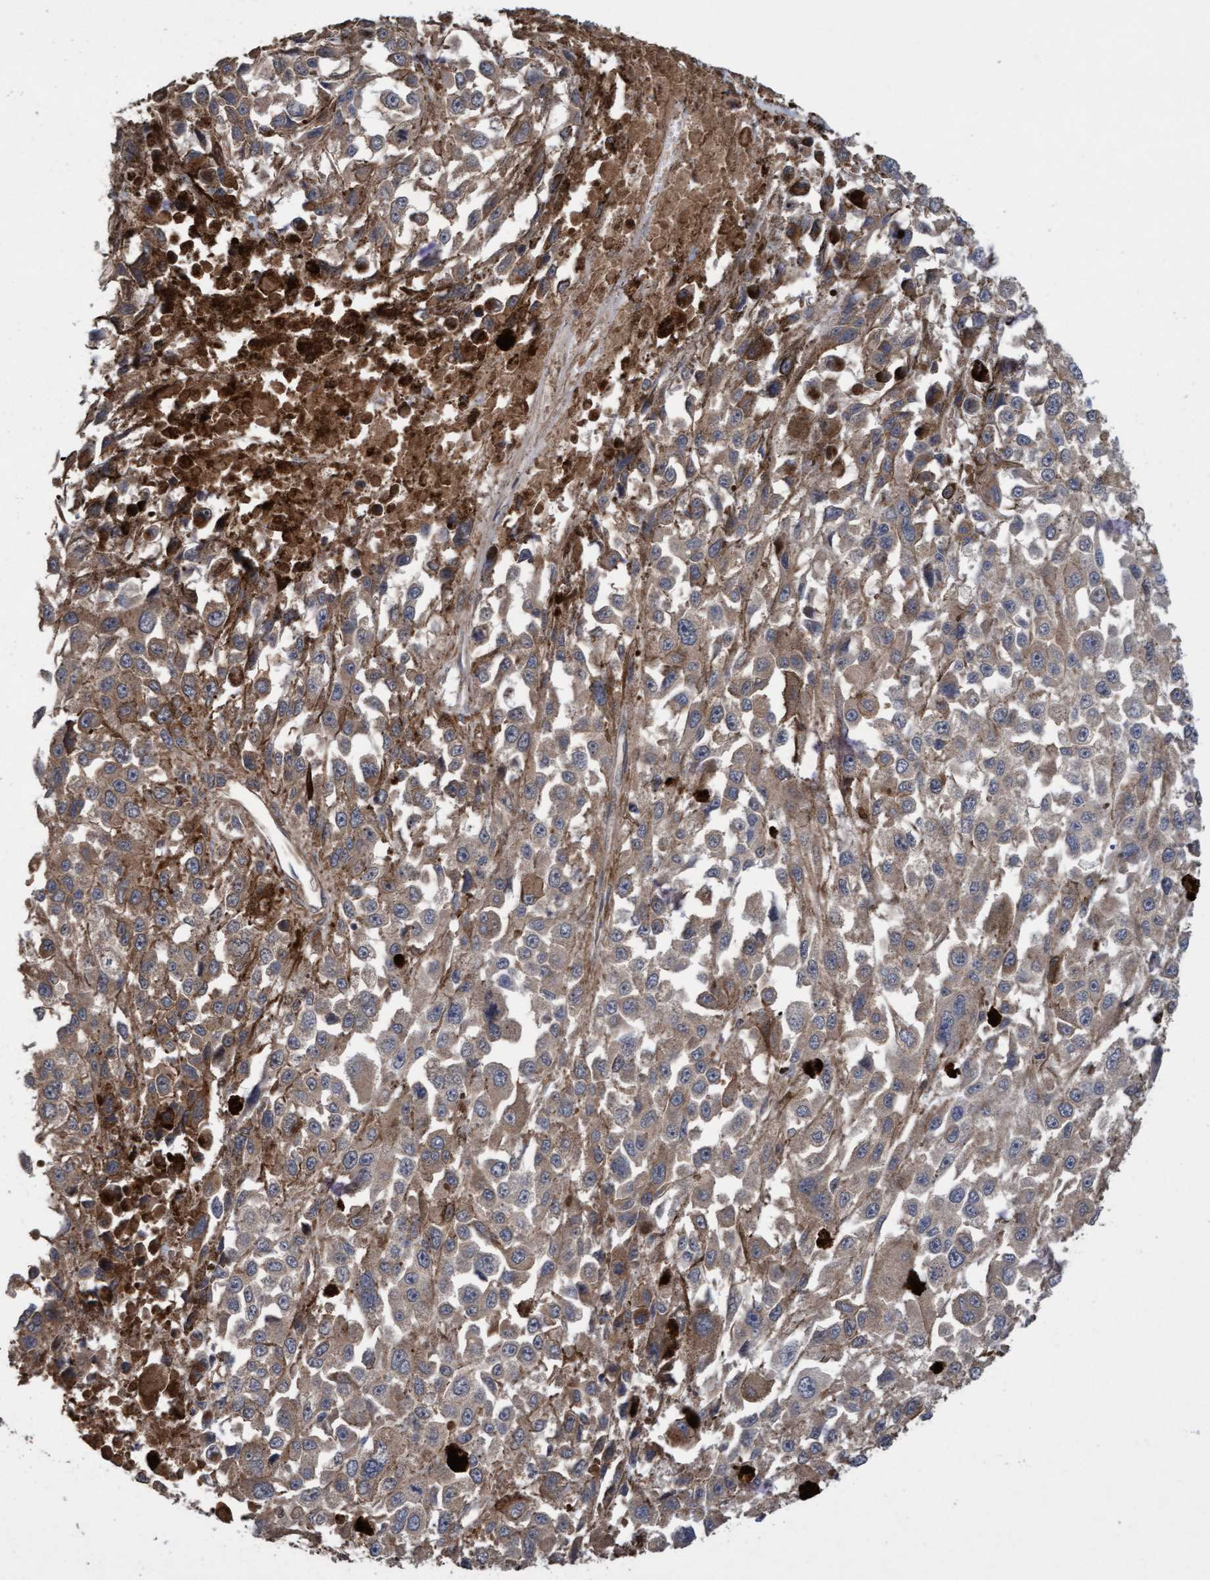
{"staining": {"intensity": "weak", "quantity": ">75%", "location": "cytoplasmic/membranous"}, "tissue": "melanoma", "cell_type": "Tumor cells", "image_type": "cancer", "snomed": [{"axis": "morphology", "description": "Malignant melanoma, Metastatic site"}, {"axis": "topography", "description": "Lymph node"}], "caption": "Immunohistochemistry histopathology image of neoplastic tissue: human melanoma stained using IHC exhibits low levels of weak protein expression localized specifically in the cytoplasmic/membranous of tumor cells, appearing as a cytoplasmic/membranous brown color.", "gene": "CDC42EP4", "patient": {"sex": "male", "age": 59}}